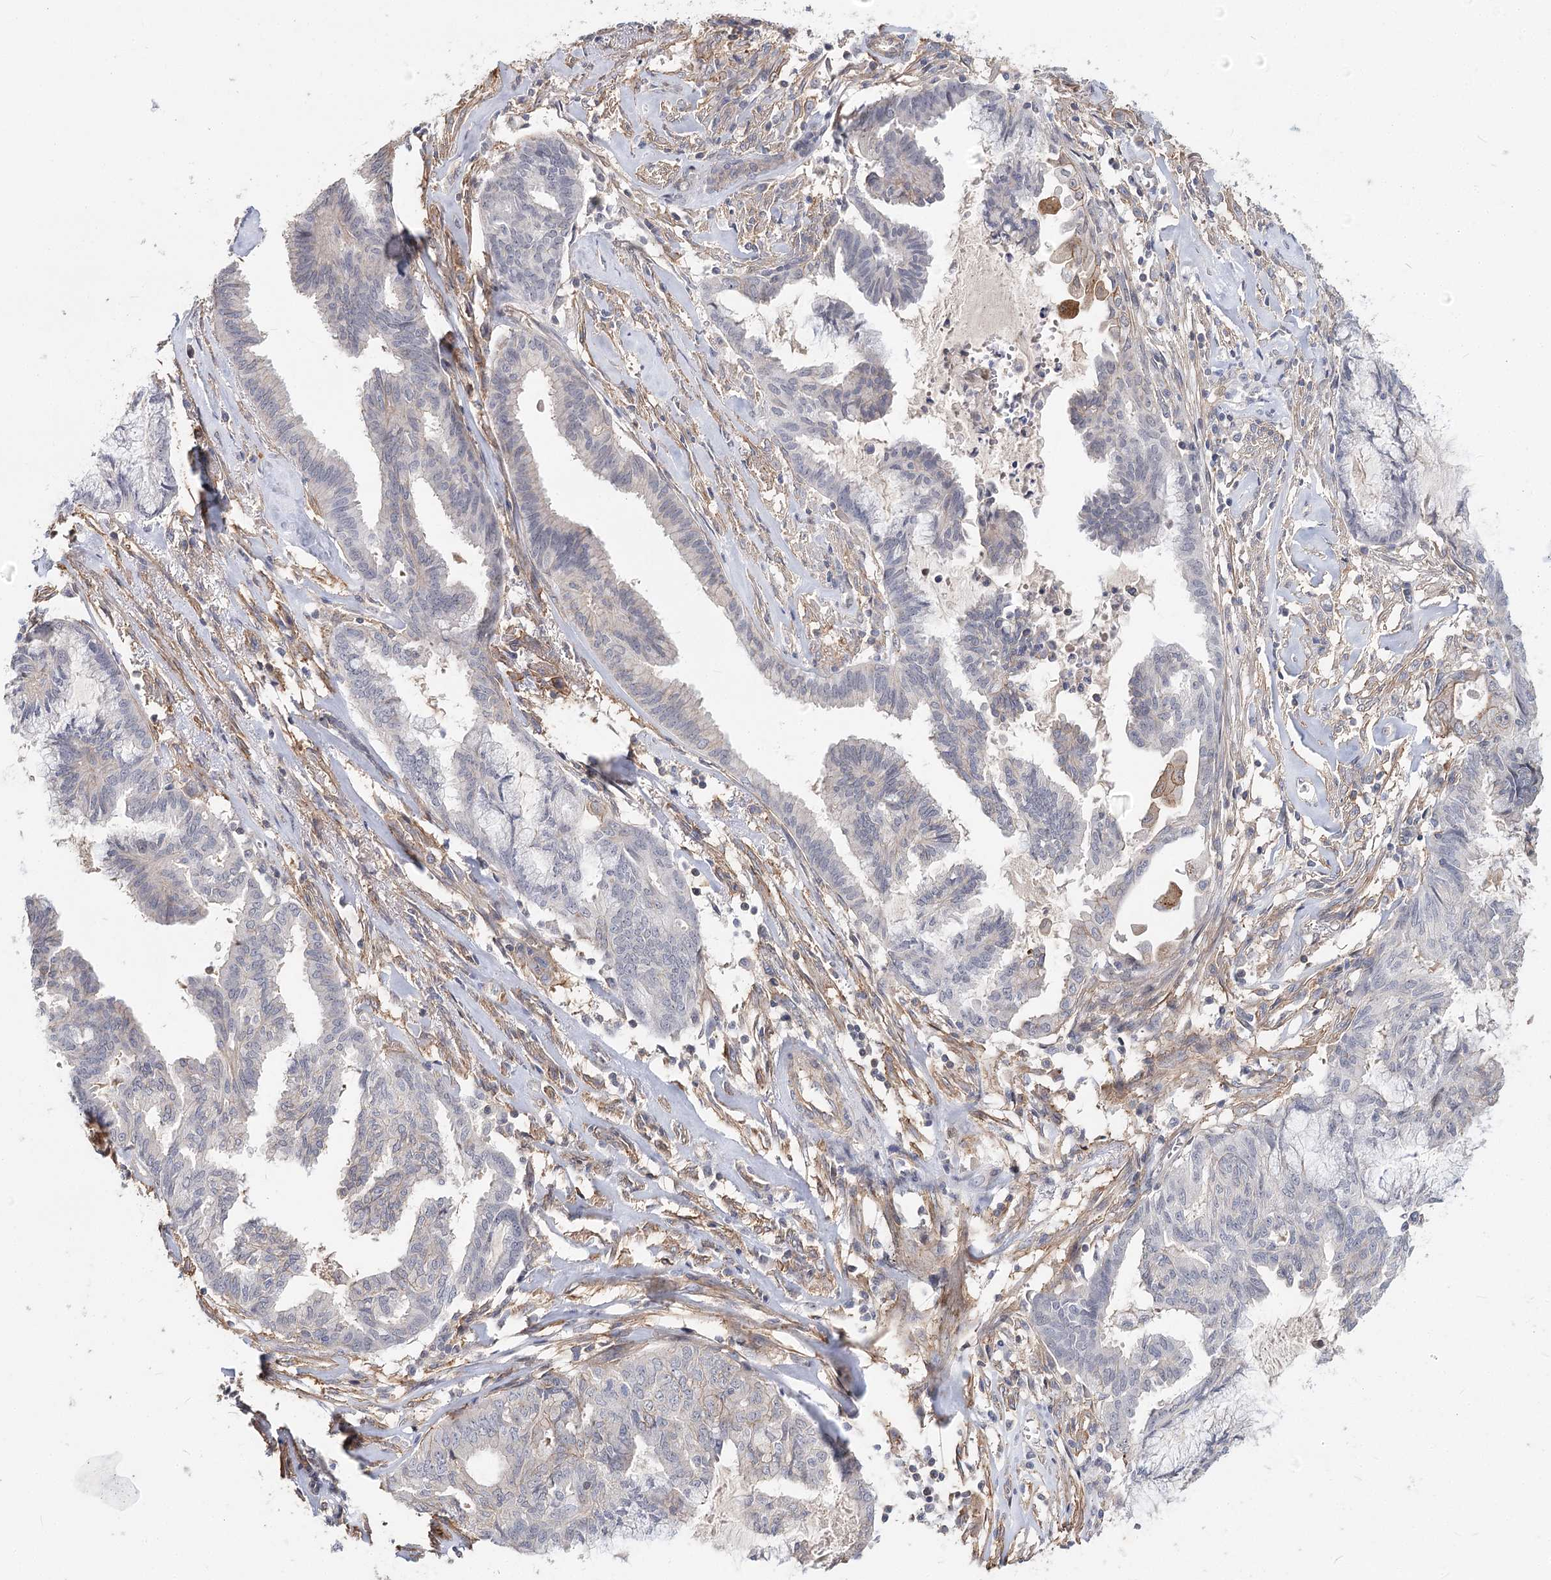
{"staining": {"intensity": "negative", "quantity": "none", "location": "none"}, "tissue": "endometrial cancer", "cell_type": "Tumor cells", "image_type": "cancer", "snomed": [{"axis": "morphology", "description": "Adenocarcinoma, NOS"}, {"axis": "topography", "description": "Endometrium"}], "caption": "DAB immunohistochemical staining of human adenocarcinoma (endometrial) demonstrates no significant positivity in tumor cells. Nuclei are stained in blue.", "gene": "TMEM218", "patient": {"sex": "female", "age": 86}}